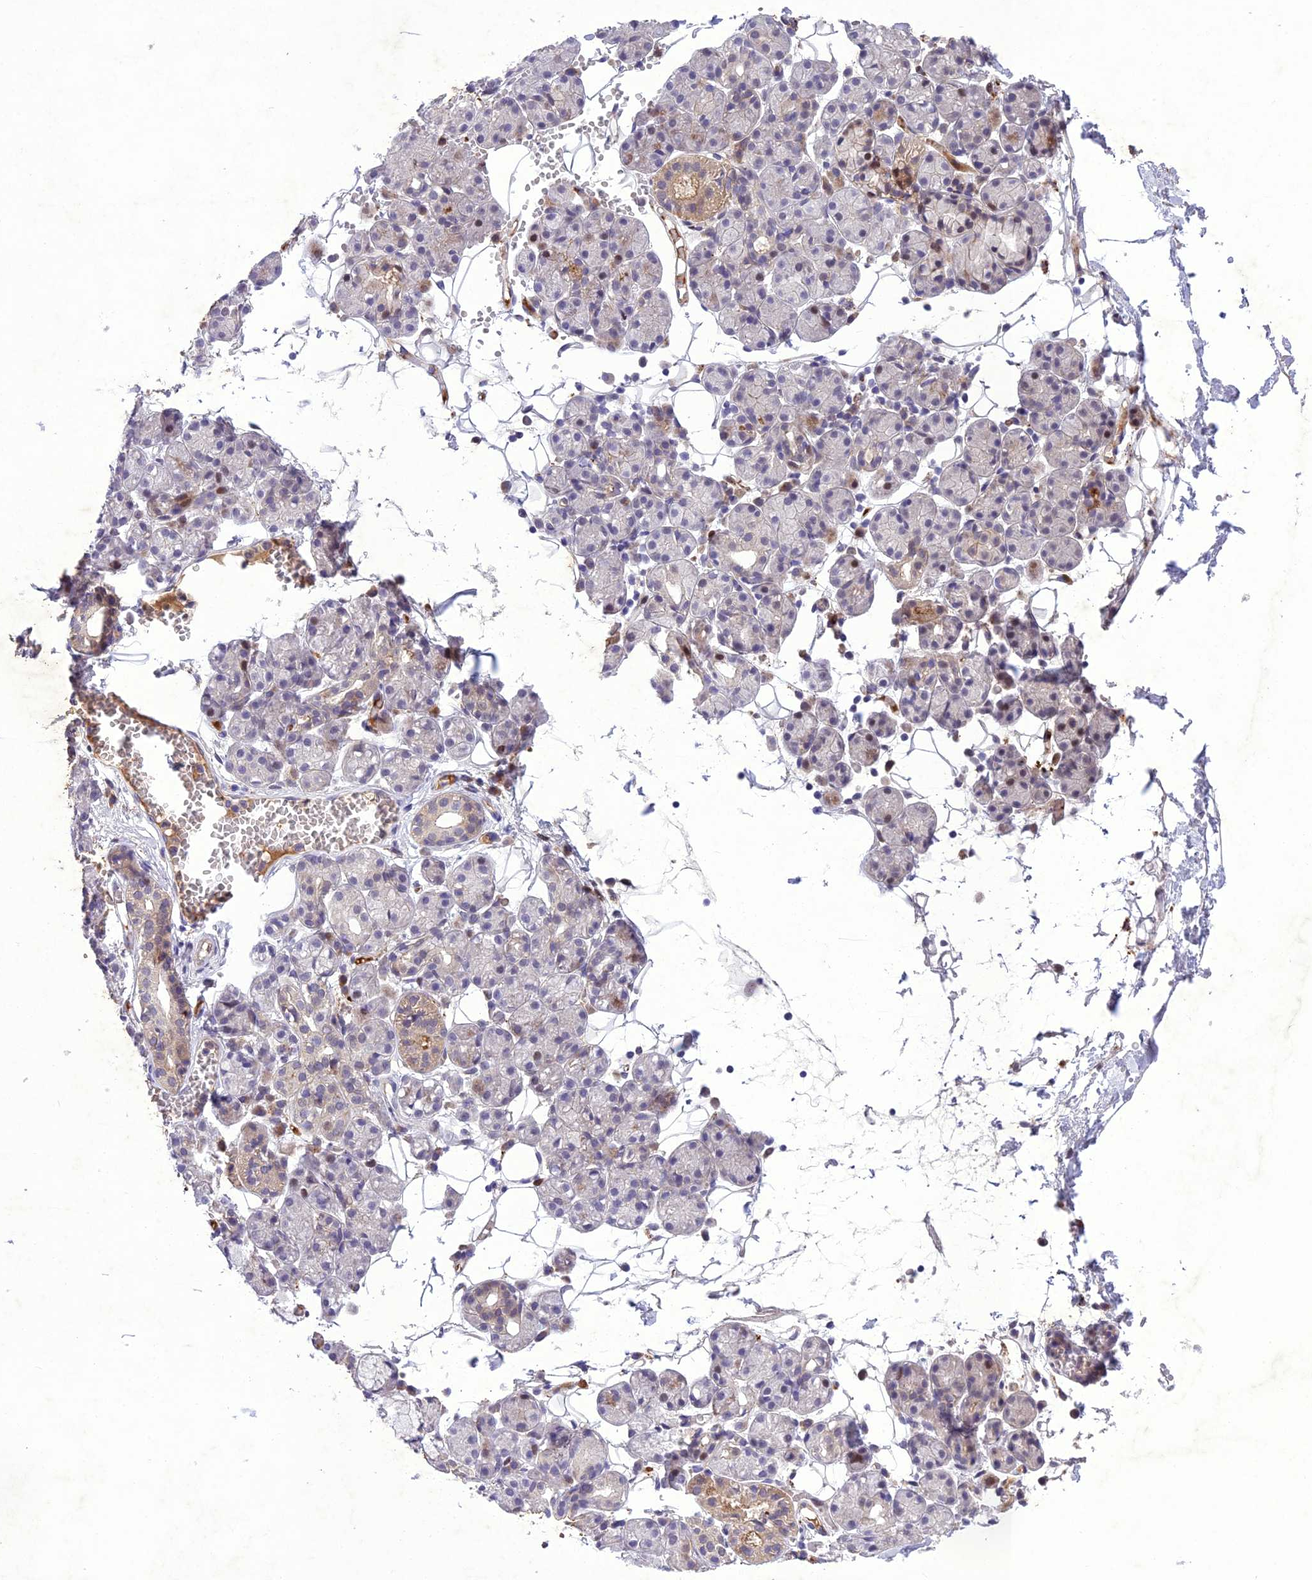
{"staining": {"intensity": "weak", "quantity": "<25%", "location": "cytoplasmic/membranous"}, "tissue": "salivary gland", "cell_type": "Glandular cells", "image_type": "normal", "snomed": [{"axis": "morphology", "description": "Normal tissue, NOS"}, {"axis": "topography", "description": "Salivary gland"}], "caption": "Immunohistochemistry photomicrograph of benign human salivary gland stained for a protein (brown), which reveals no positivity in glandular cells. (DAB immunohistochemistry (IHC) with hematoxylin counter stain).", "gene": "ANKRD52", "patient": {"sex": "male", "age": 63}}